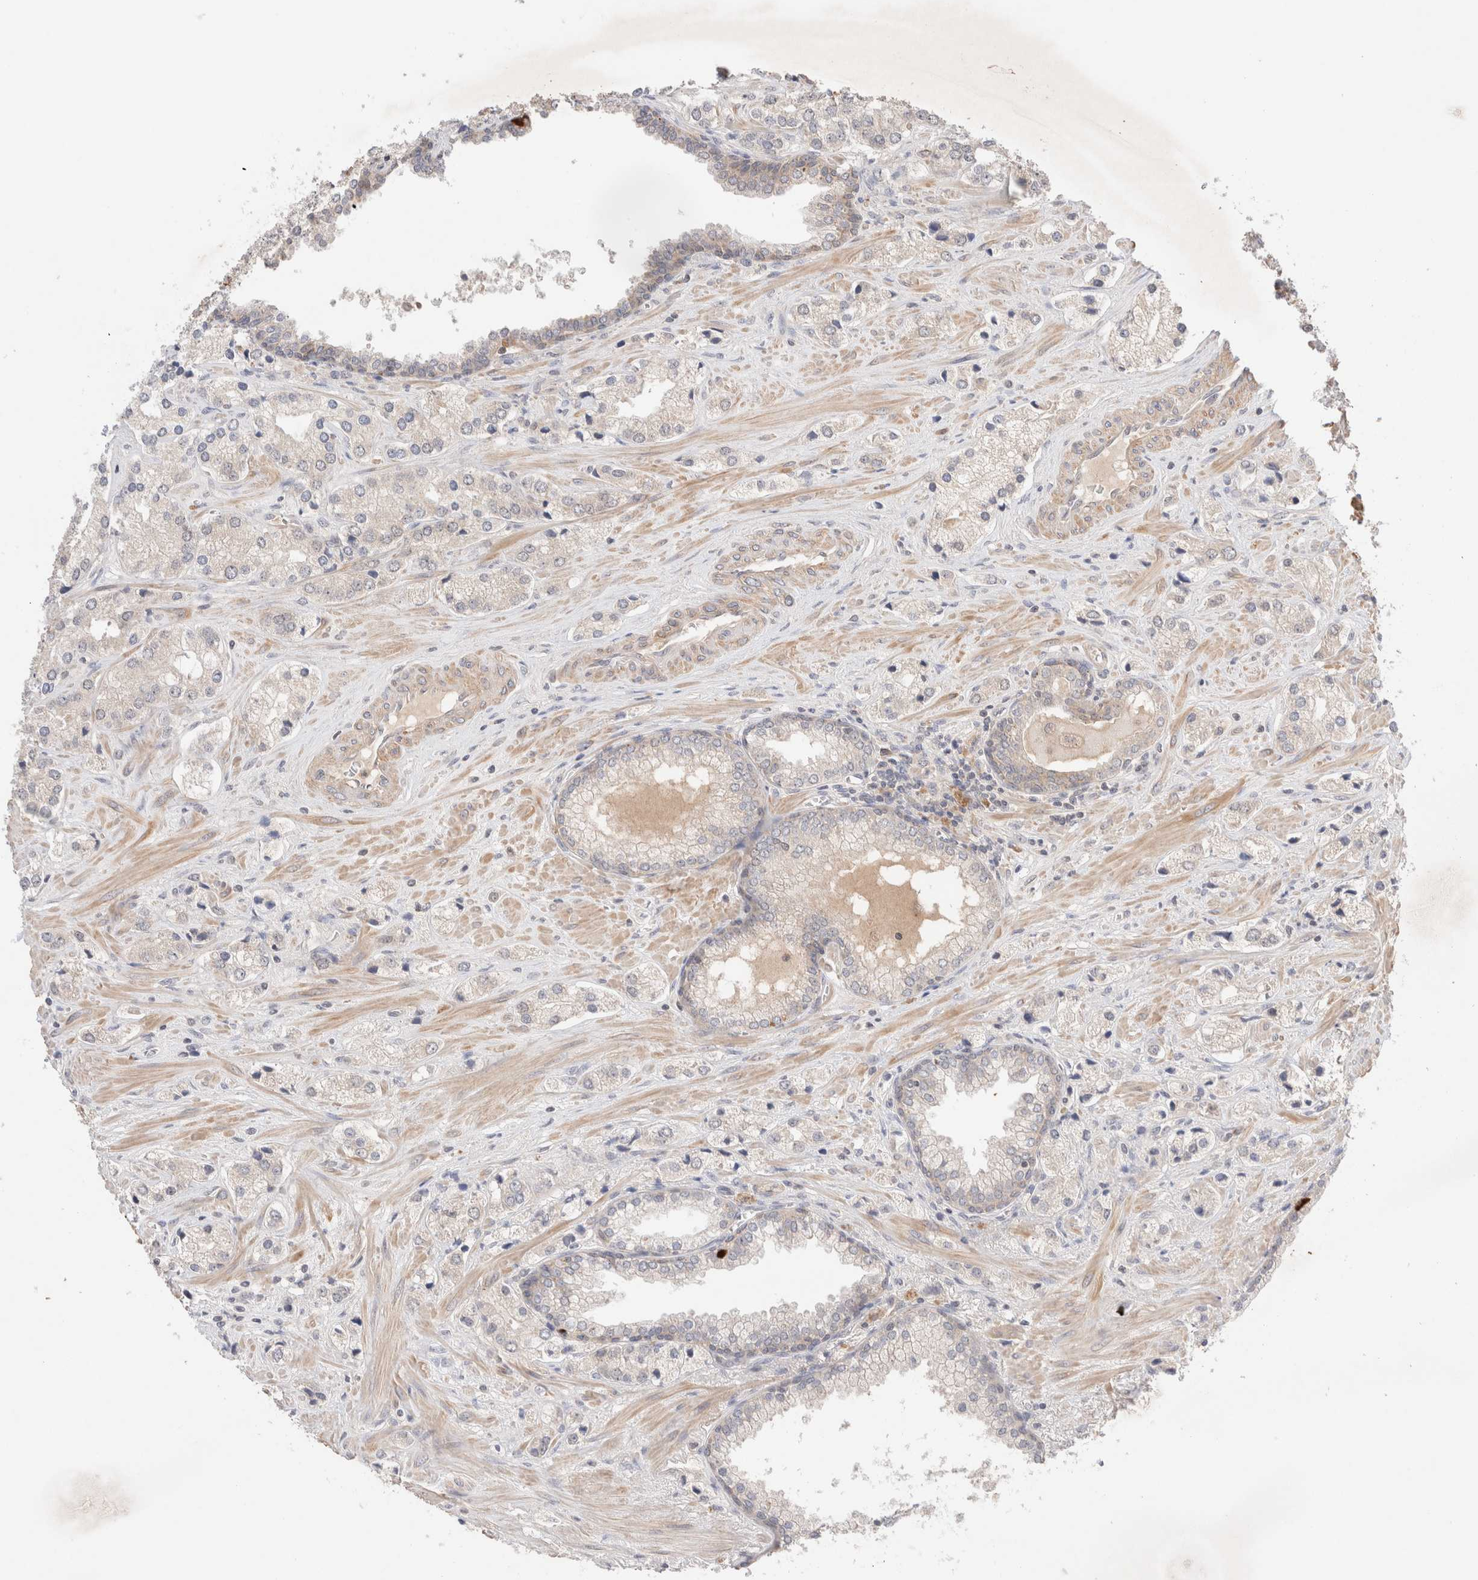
{"staining": {"intensity": "negative", "quantity": "none", "location": "none"}, "tissue": "prostate cancer", "cell_type": "Tumor cells", "image_type": "cancer", "snomed": [{"axis": "morphology", "description": "Adenocarcinoma, High grade"}, {"axis": "topography", "description": "Prostate"}], "caption": "A histopathology image of human prostate cancer (adenocarcinoma (high-grade)) is negative for staining in tumor cells.", "gene": "CARNMT1", "patient": {"sex": "male", "age": 66}}